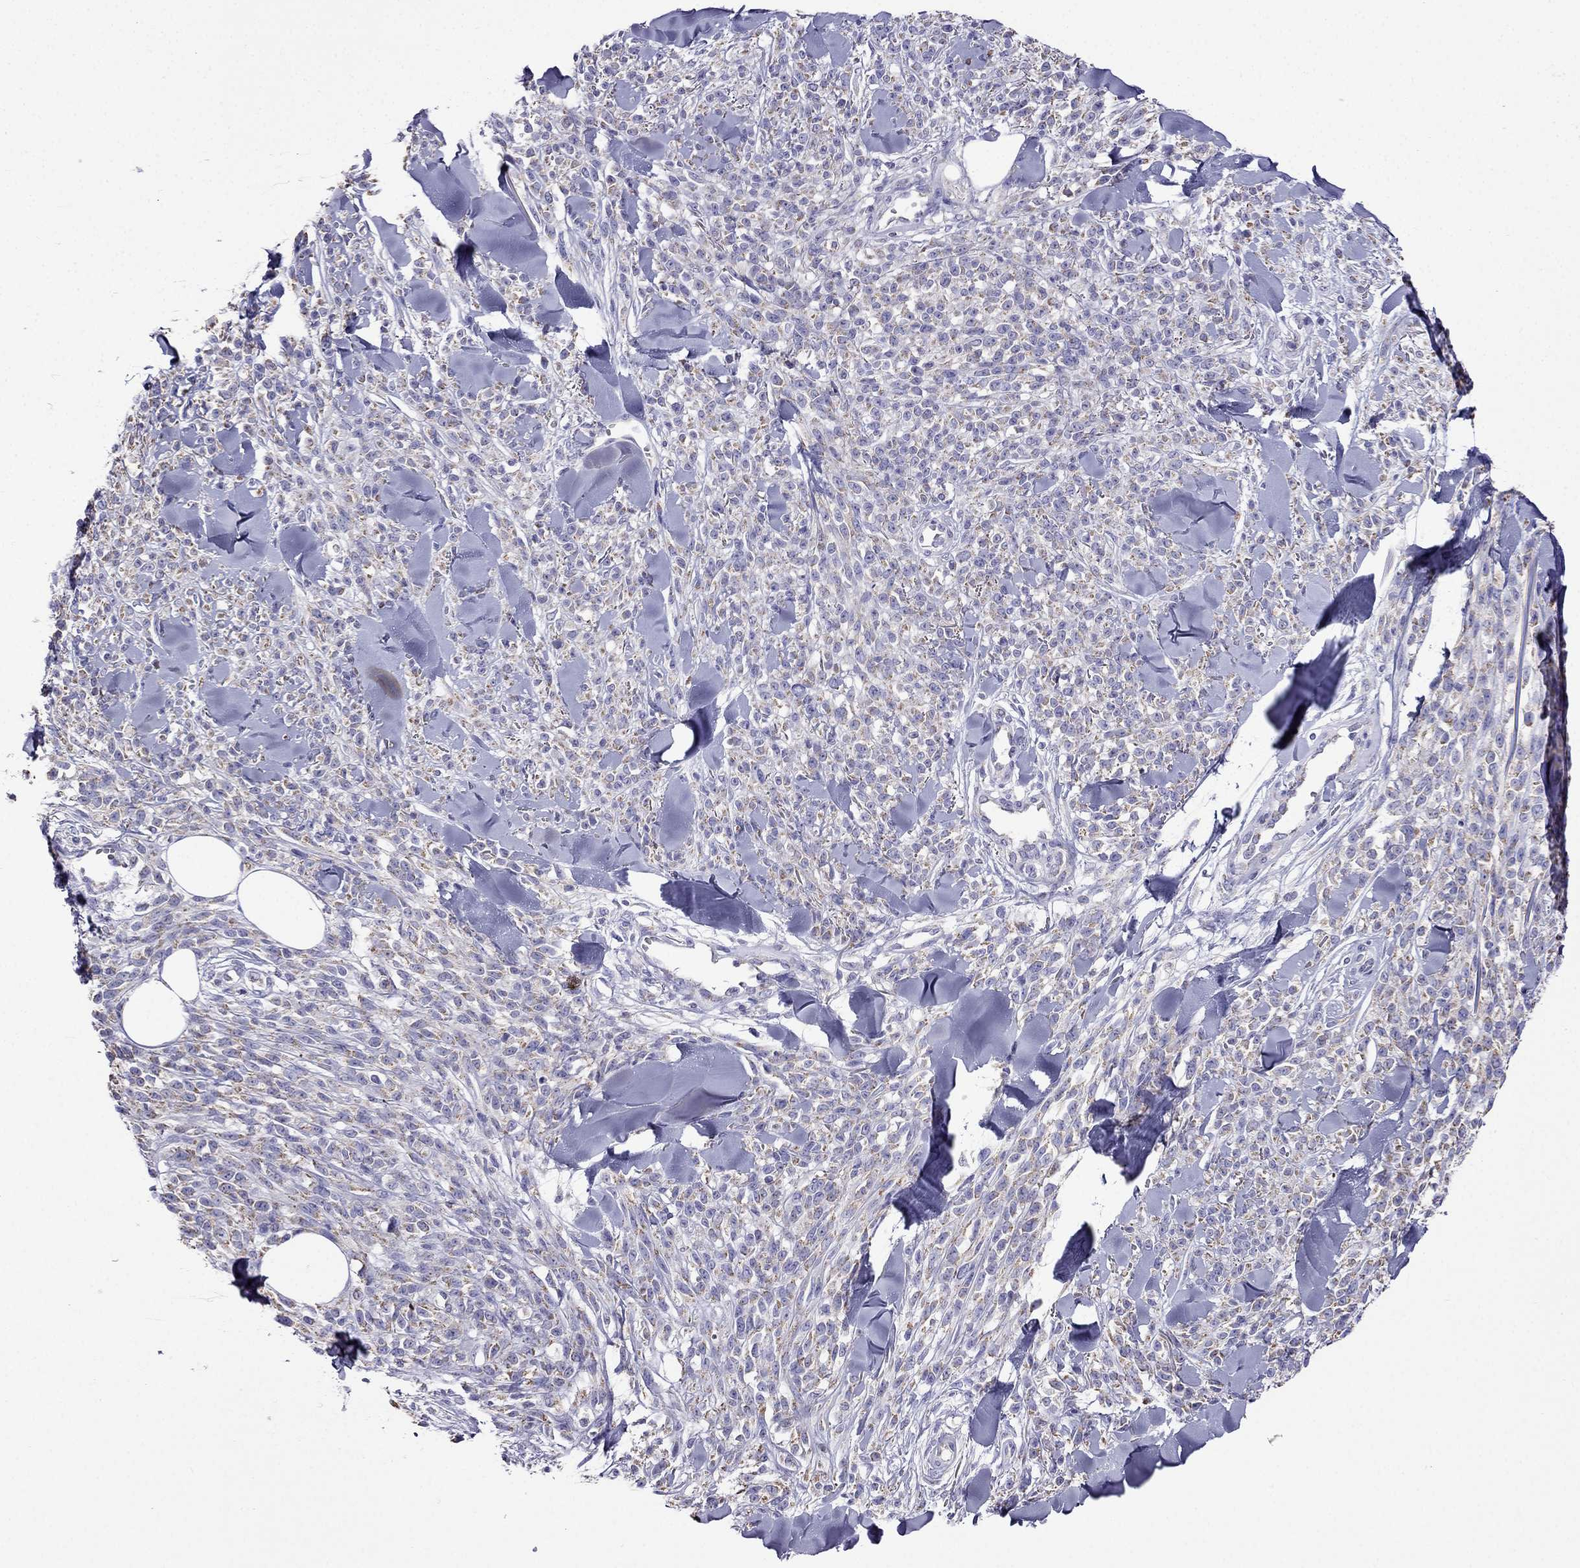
{"staining": {"intensity": "weak", "quantity": ">75%", "location": "cytoplasmic/membranous"}, "tissue": "melanoma", "cell_type": "Tumor cells", "image_type": "cancer", "snomed": [{"axis": "morphology", "description": "Malignant melanoma, NOS"}, {"axis": "topography", "description": "Skin"}, {"axis": "topography", "description": "Skin of trunk"}], "caption": "Immunohistochemical staining of melanoma exhibits low levels of weak cytoplasmic/membranous protein staining in approximately >75% of tumor cells. (IHC, brightfield microscopy, high magnification).", "gene": "DSC1", "patient": {"sex": "male", "age": 74}}